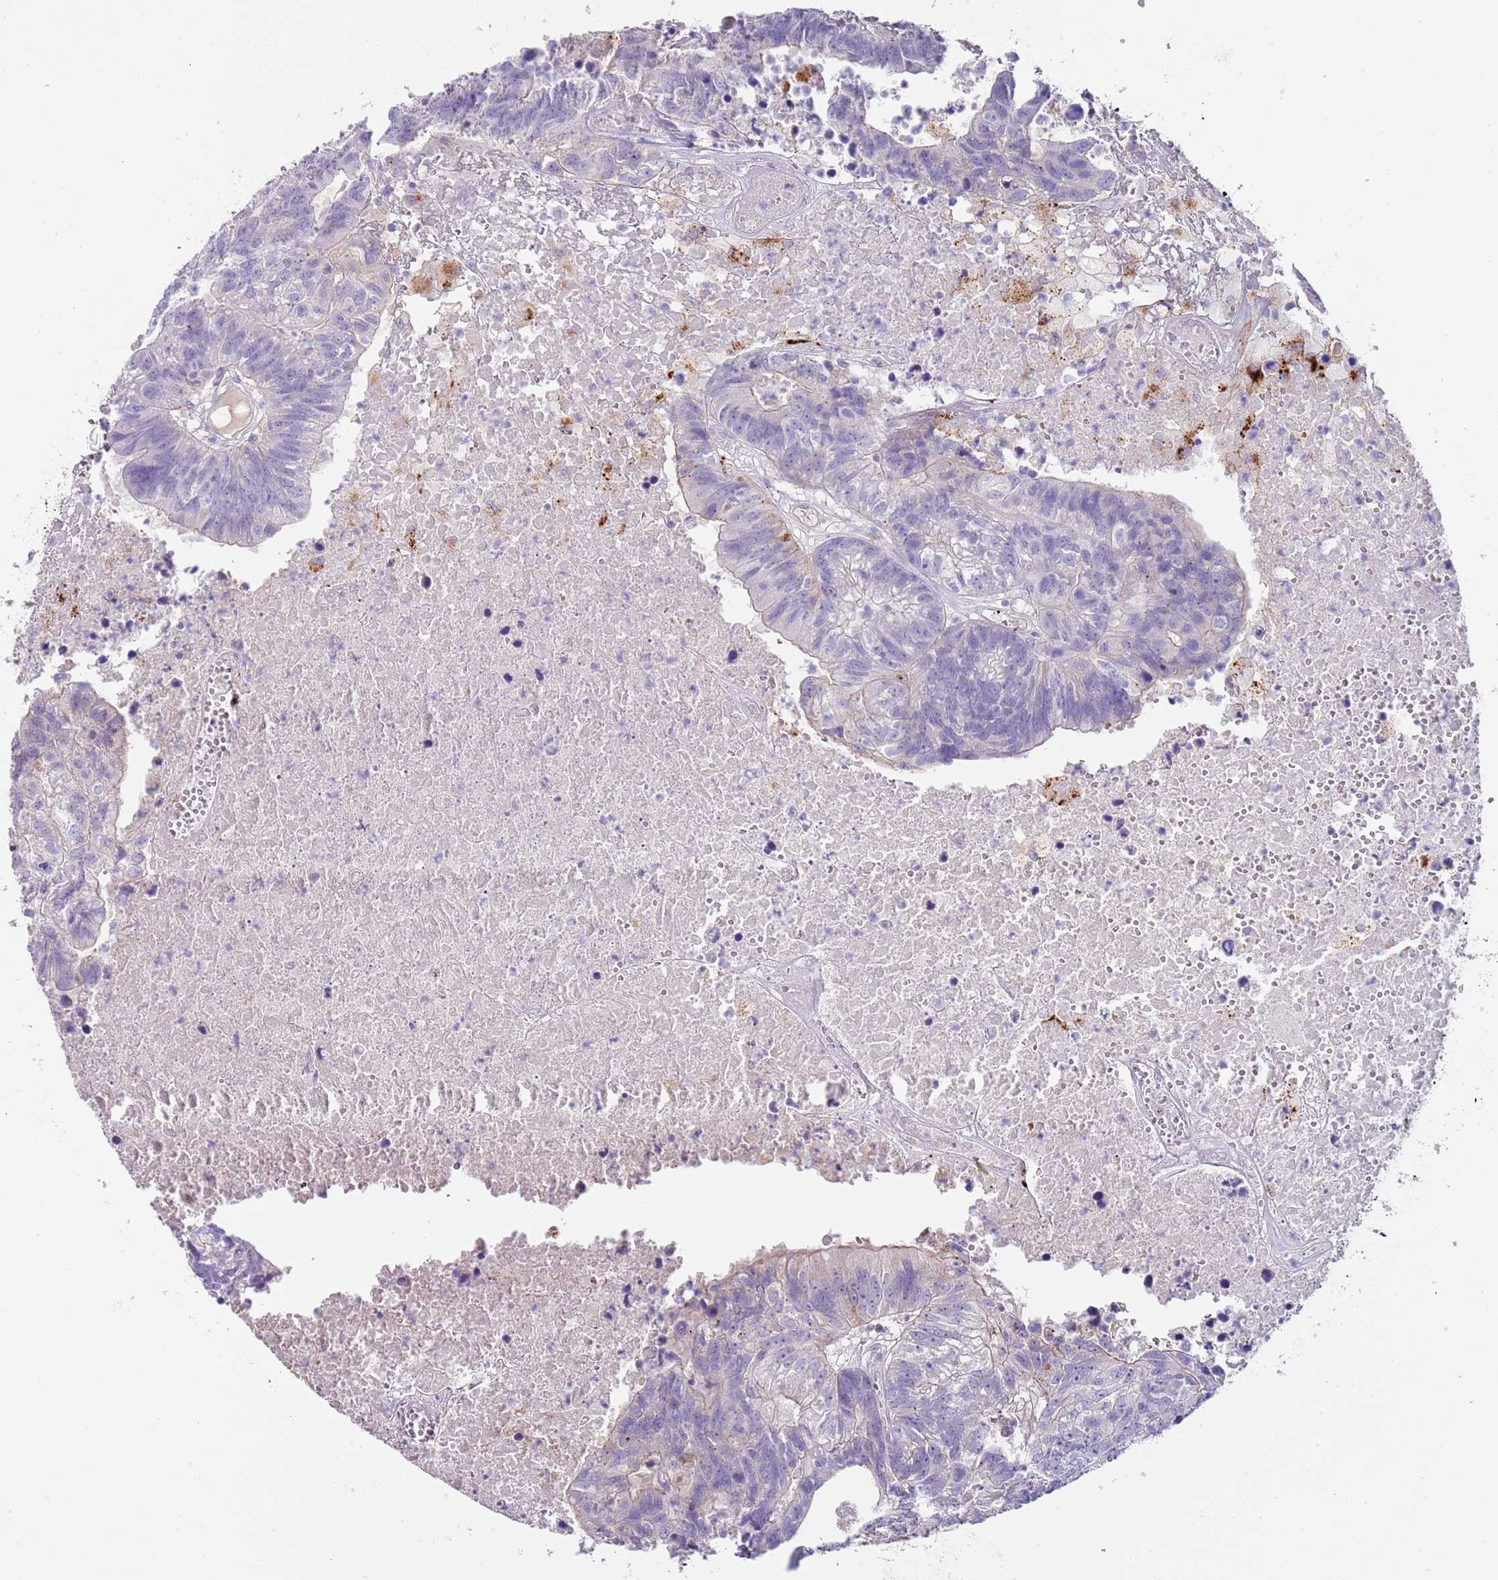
{"staining": {"intensity": "negative", "quantity": "none", "location": "none"}, "tissue": "colorectal cancer", "cell_type": "Tumor cells", "image_type": "cancer", "snomed": [{"axis": "morphology", "description": "Adenocarcinoma, NOS"}, {"axis": "topography", "description": "Colon"}], "caption": "This photomicrograph is of colorectal cancer stained with immunohistochemistry to label a protein in brown with the nuclei are counter-stained blue. There is no staining in tumor cells.", "gene": "LRRN3", "patient": {"sex": "female", "age": 48}}